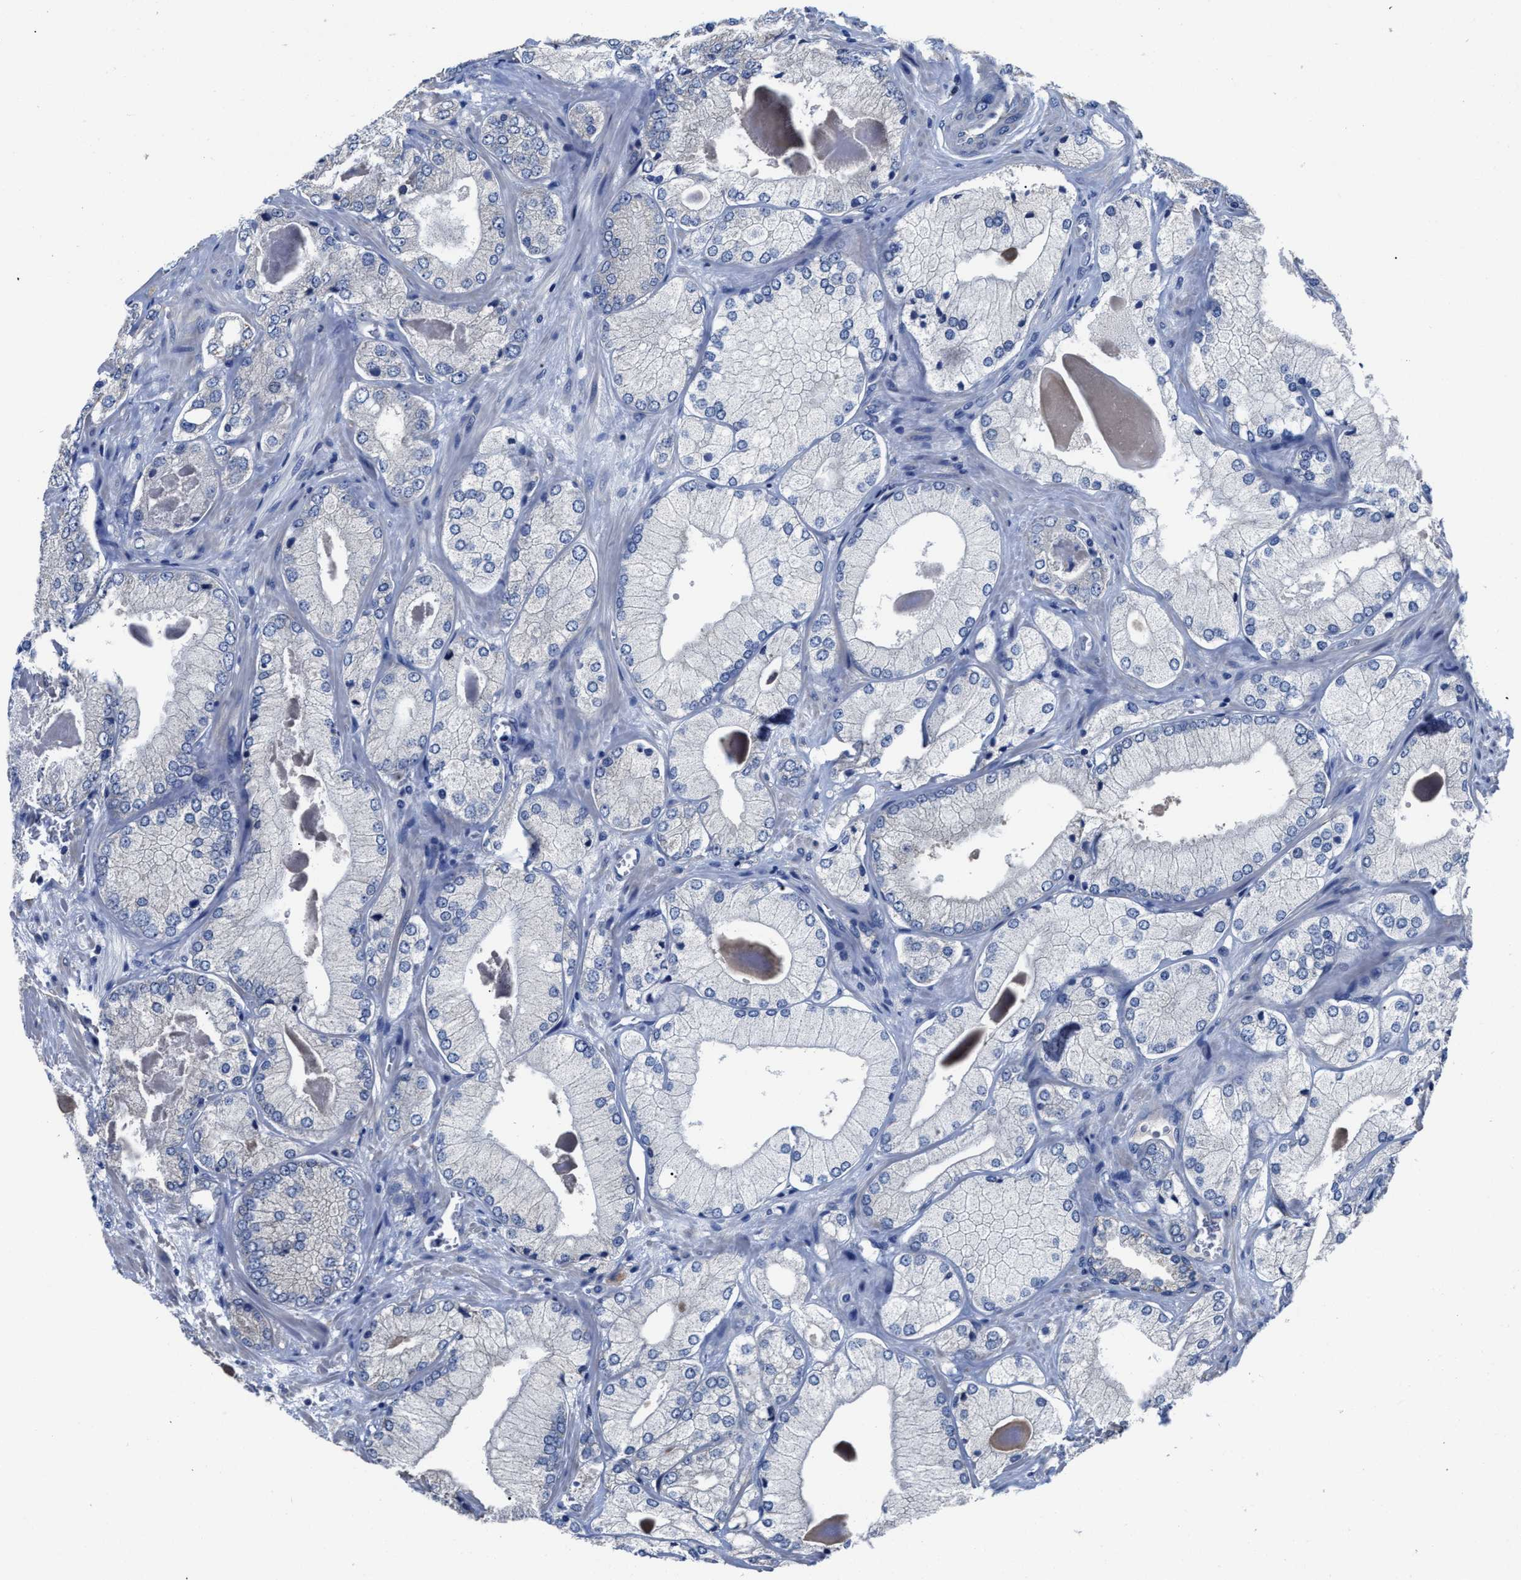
{"staining": {"intensity": "negative", "quantity": "none", "location": "none"}, "tissue": "prostate cancer", "cell_type": "Tumor cells", "image_type": "cancer", "snomed": [{"axis": "morphology", "description": "Adenocarcinoma, Low grade"}, {"axis": "topography", "description": "Prostate"}], "caption": "This is an IHC micrograph of prostate cancer. There is no staining in tumor cells.", "gene": "SRPK2", "patient": {"sex": "male", "age": 65}}